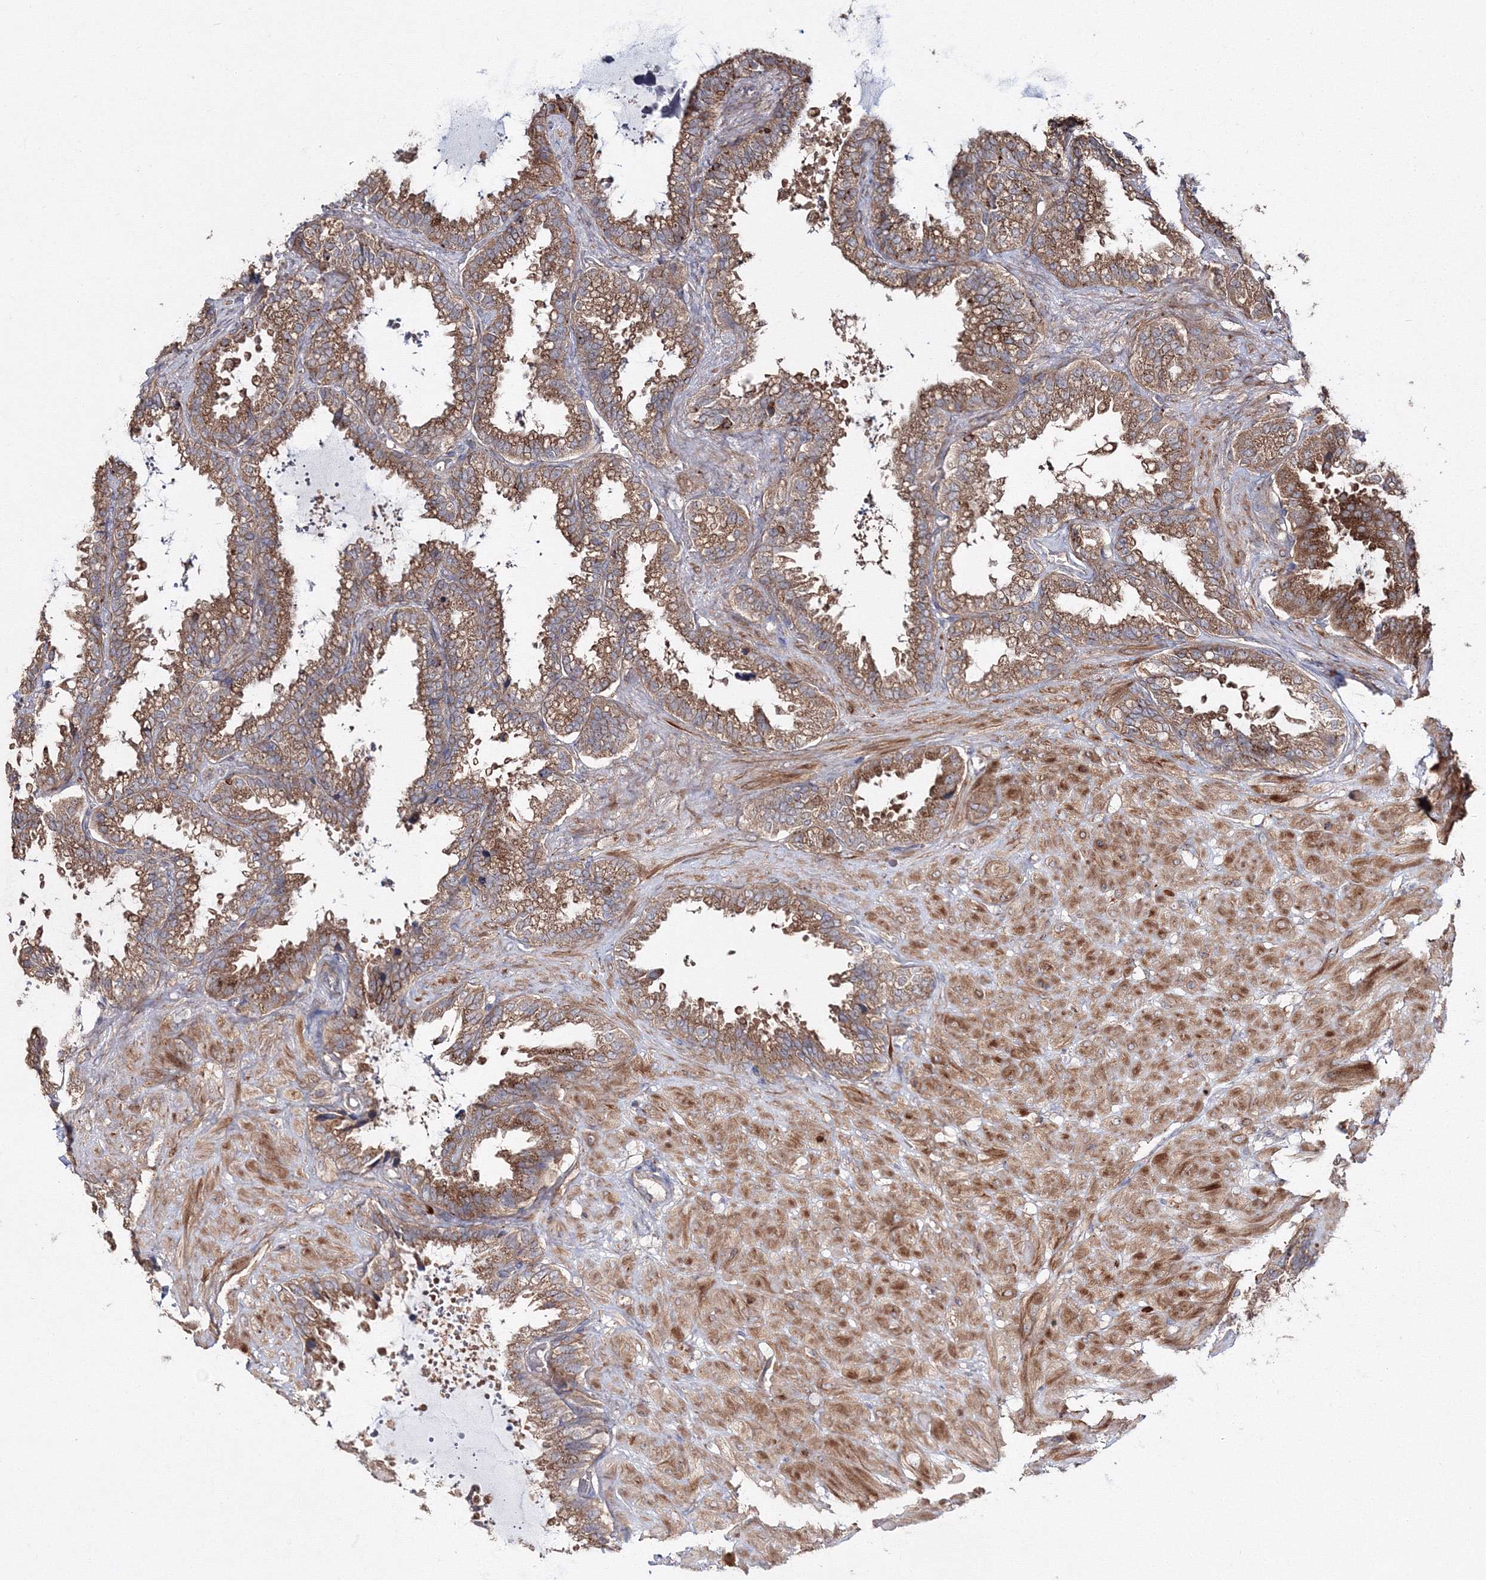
{"staining": {"intensity": "moderate", "quantity": ">75%", "location": "cytoplasmic/membranous"}, "tissue": "seminal vesicle", "cell_type": "Glandular cells", "image_type": "normal", "snomed": [{"axis": "morphology", "description": "Normal tissue, NOS"}, {"axis": "topography", "description": "Seminal veicle"}], "caption": "High-power microscopy captured an immunohistochemistry image of unremarkable seminal vesicle, revealing moderate cytoplasmic/membranous positivity in approximately >75% of glandular cells.", "gene": "DDO", "patient": {"sex": "male", "age": 46}}